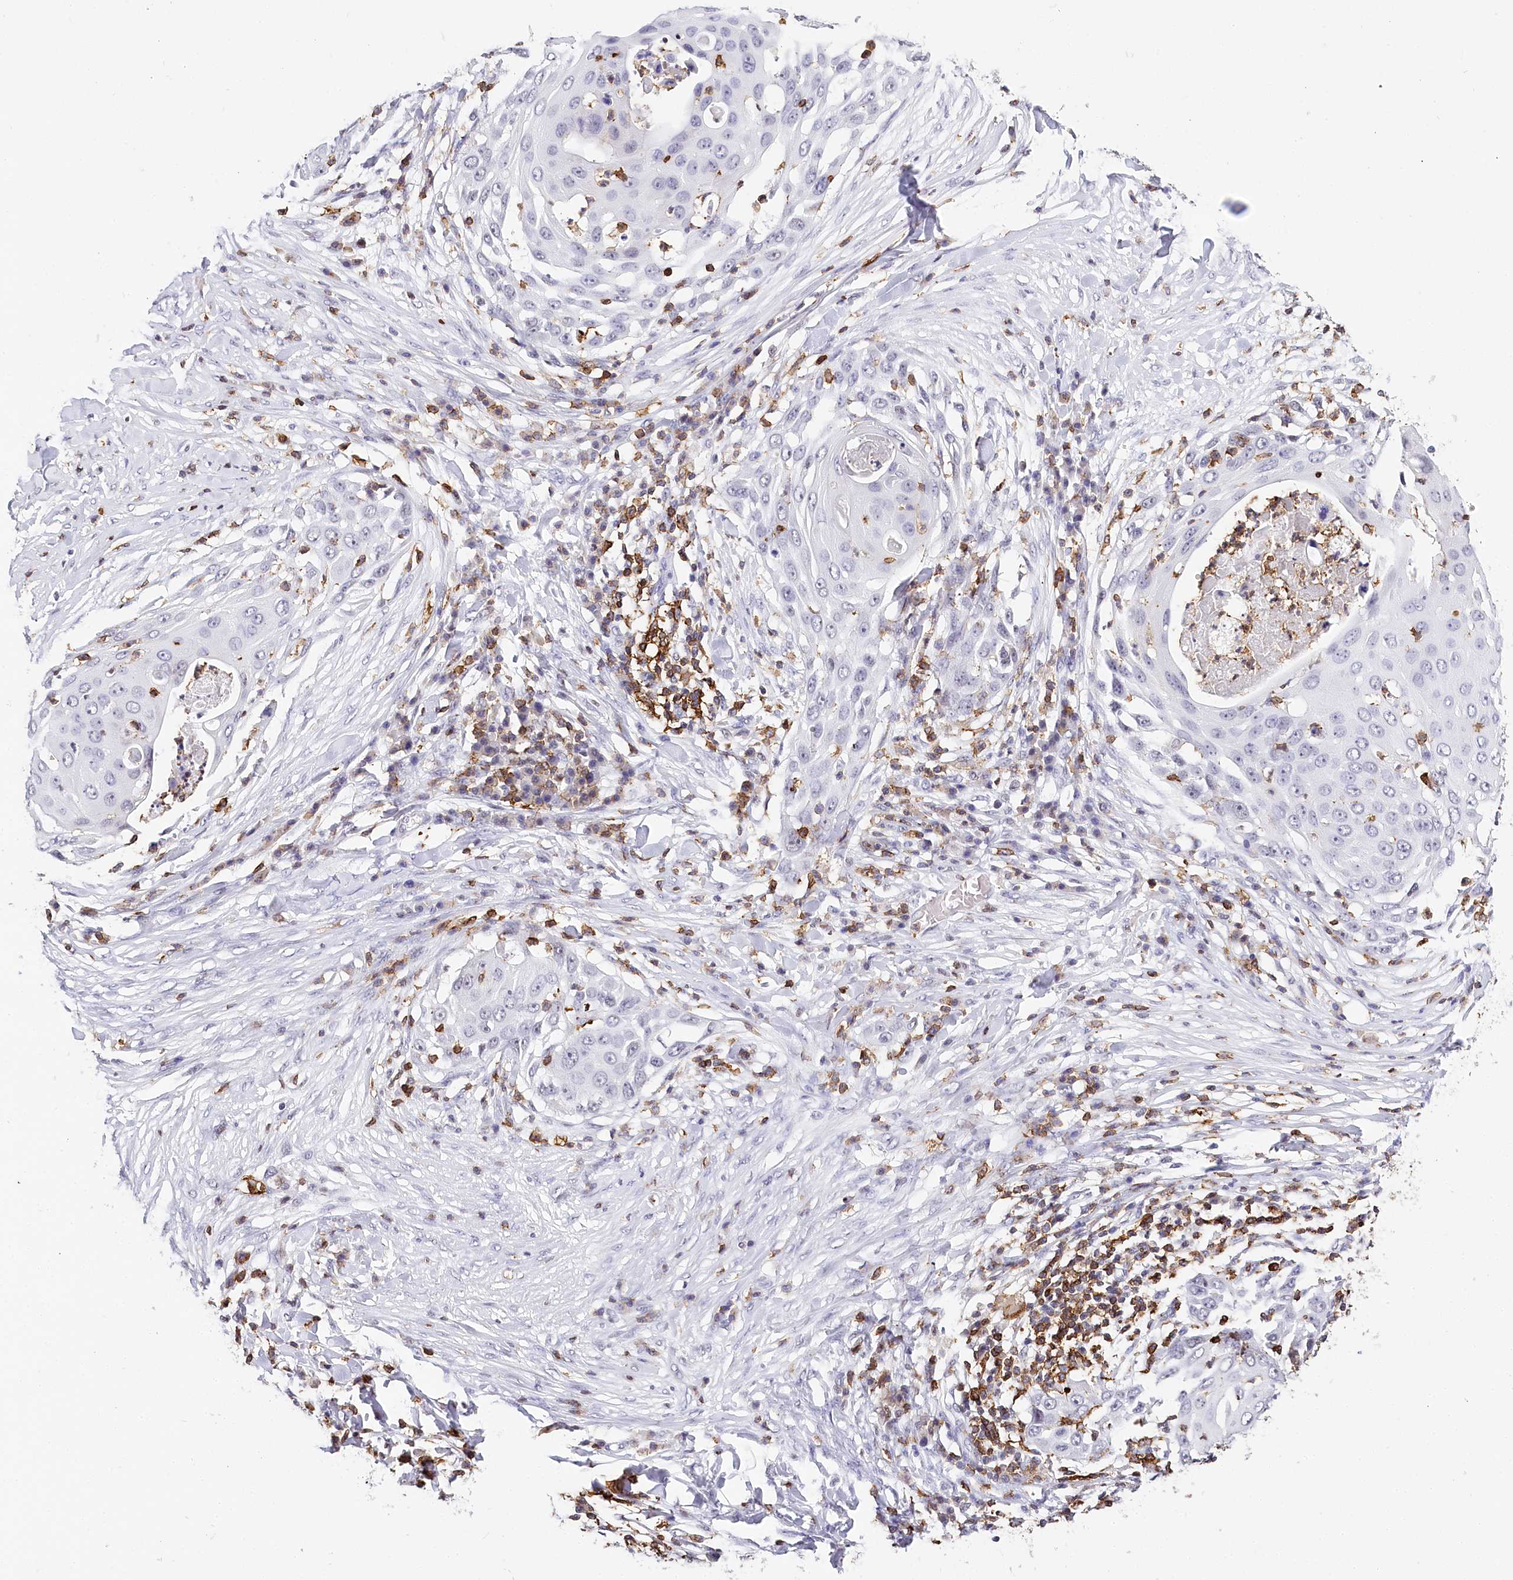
{"staining": {"intensity": "negative", "quantity": "none", "location": "none"}, "tissue": "skin cancer", "cell_type": "Tumor cells", "image_type": "cancer", "snomed": [{"axis": "morphology", "description": "Squamous cell carcinoma, NOS"}, {"axis": "topography", "description": "Skin"}], "caption": "Immunohistochemistry image of neoplastic tissue: human squamous cell carcinoma (skin) stained with DAB reveals no significant protein expression in tumor cells.", "gene": "BARD1", "patient": {"sex": "female", "age": 44}}